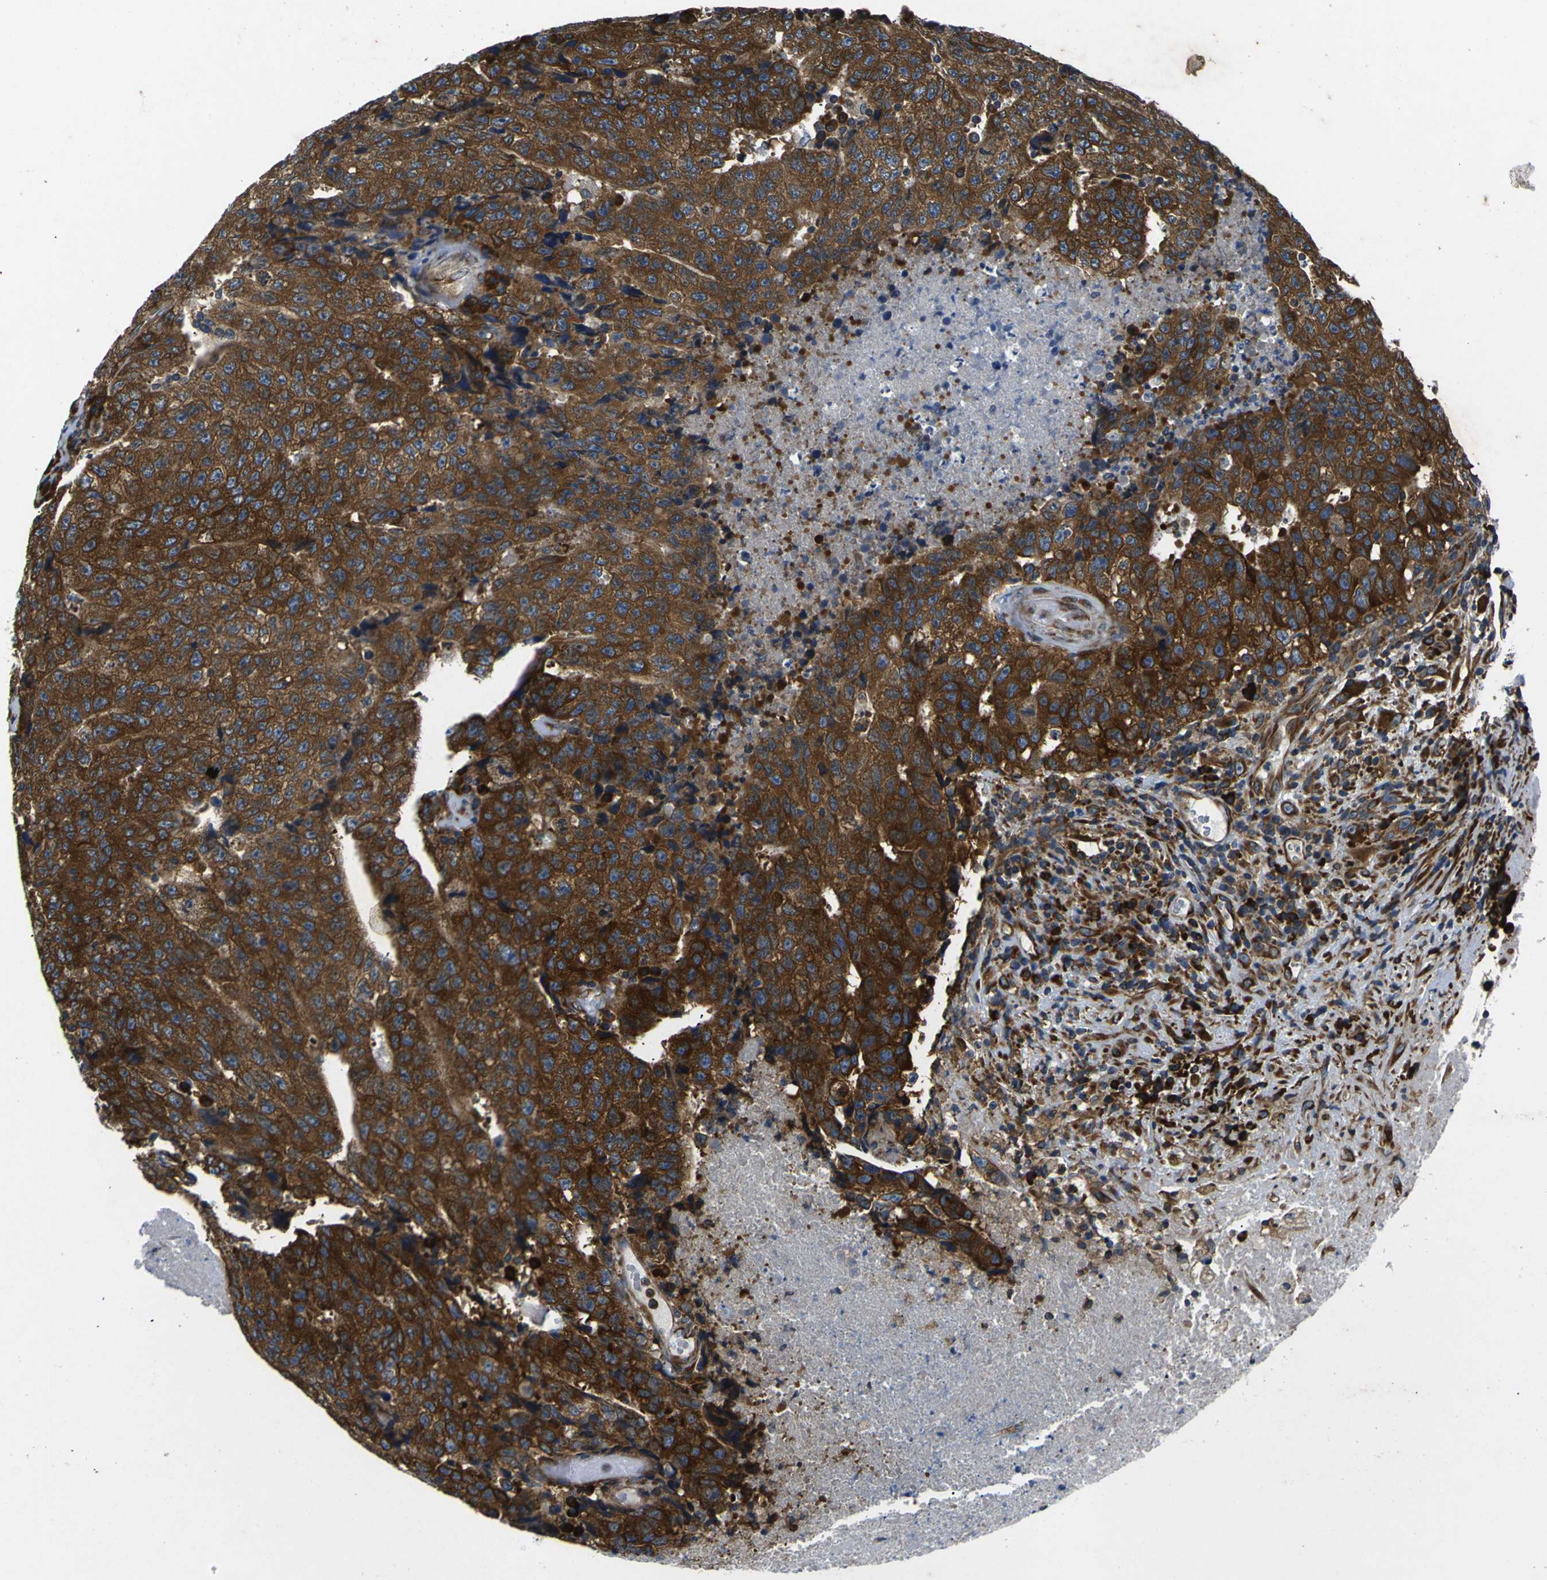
{"staining": {"intensity": "strong", "quantity": ">75%", "location": "cytoplasmic/membranous"}, "tissue": "testis cancer", "cell_type": "Tumor cells", "image_type": "cancer", "snomed": [{"axis": "morphology", "description": "Necrosis, NOS"}, {"axis": "morphology", "description": "Carcinoma, Embryonal, NOS"}, {"axis": "topography", "description": "Testis"}], "caption": "The histopathology image exhibits a brown stain indicating the presence of a protein in the cytoplasmic/membranous of tumor cells in testis cancer (embryonal carcinoma). (Stains: DAB (3,3'-diaminobenzidine) in brown, nuclei in blue, Microscopy: brightfield microscopy at high magnification).", "gene": "RPSA", "patient": {"sex": "male", "age": 19}}